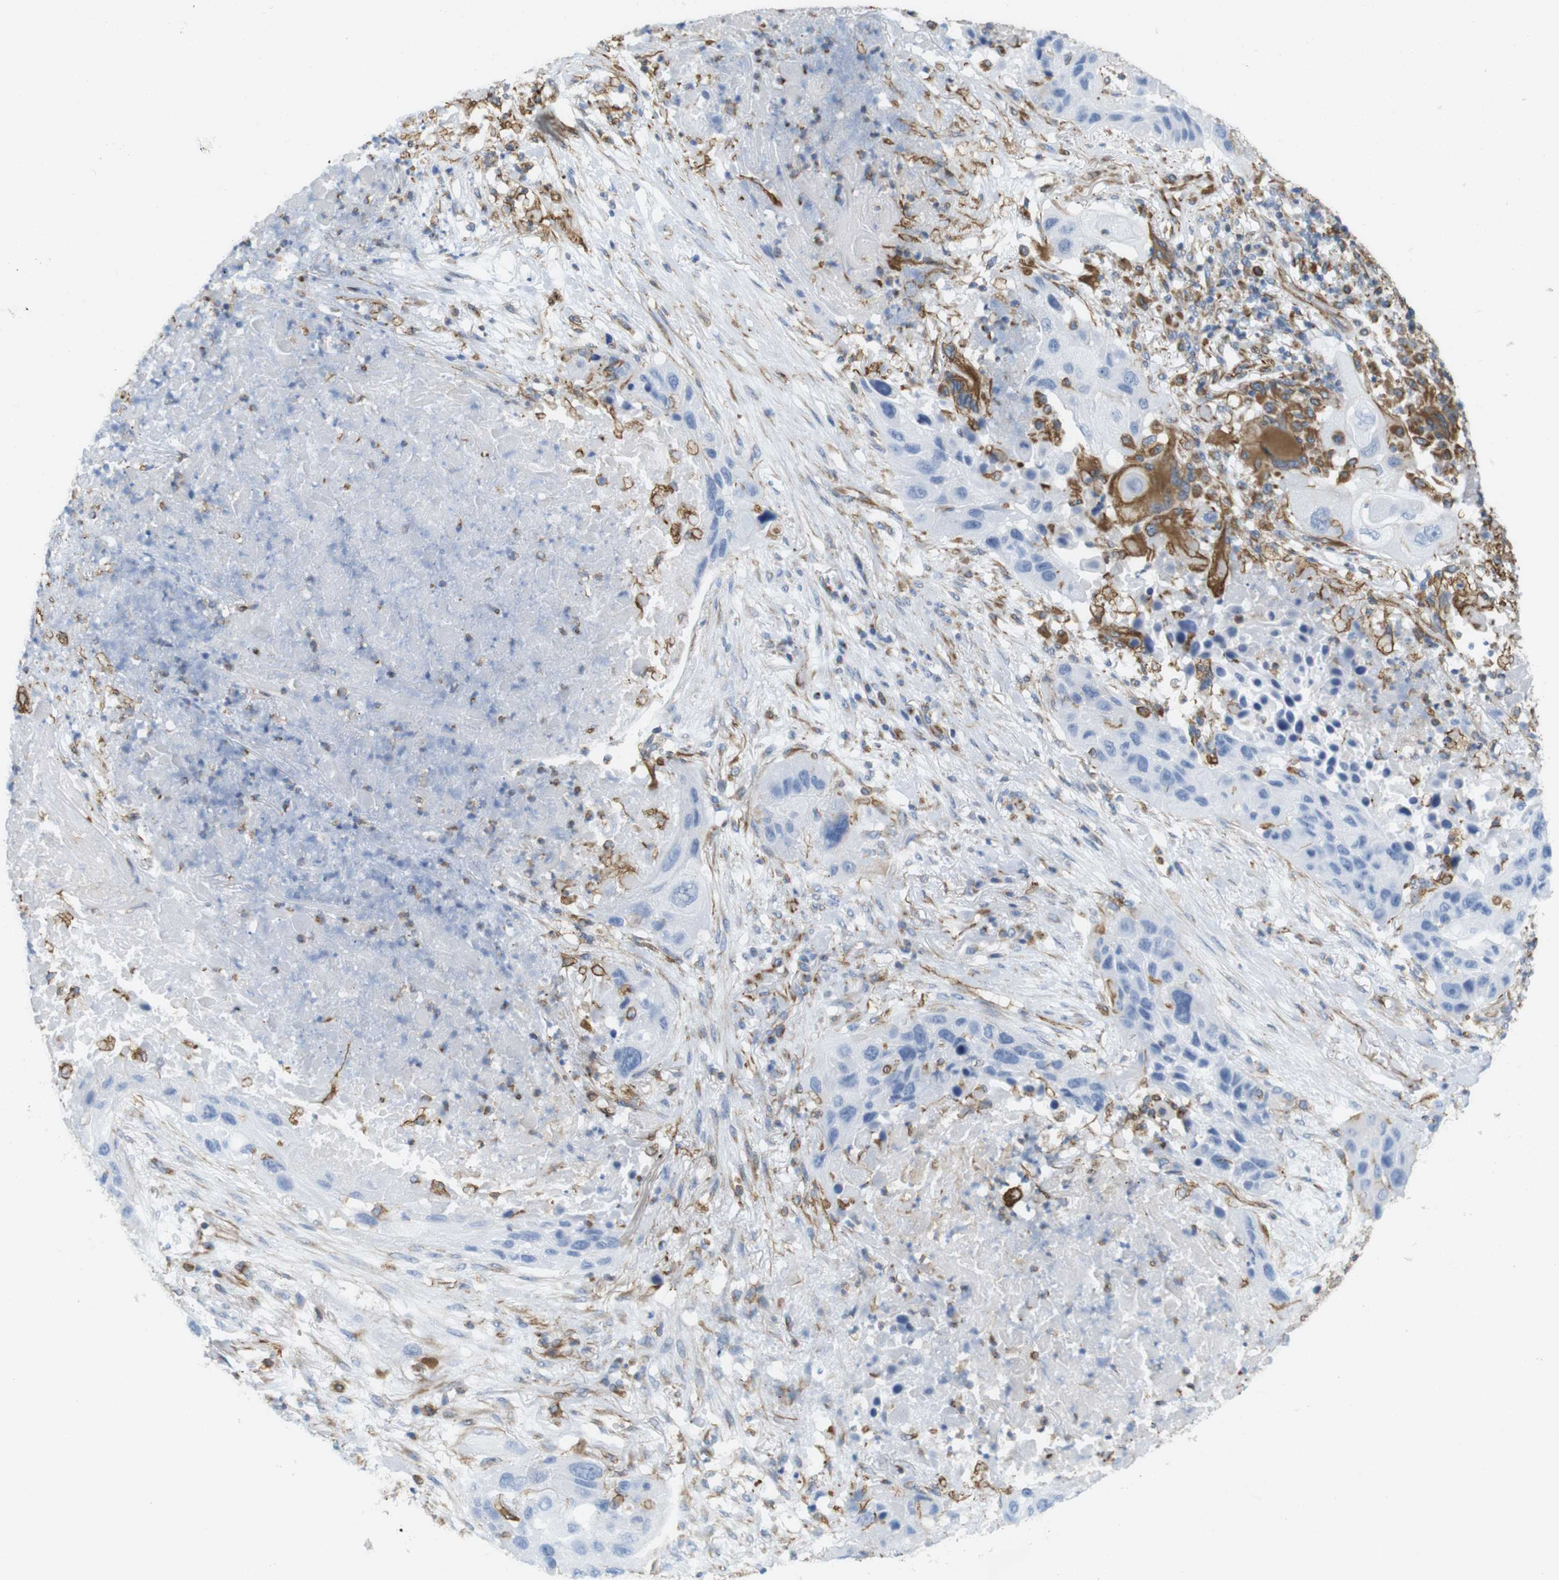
{"staining": {"intensity": "negative", "quantity": "none", "location": "none"}, "tissue": "lung cancer", "cell_type": "Tumor cells", "image_type": "cancer", "snomed": [{"axis": "morphology", "description": "Squamous cell carcinoma, NOS"}, {"axis": "topography", "description": "Lung"}], "caption": "Immunohistochemistry (IHC) histopathology image of neoplastic tissue: lung cancer stained with DAB shows no significant protein positivity in tumor cells. (DAB (3,3'-diaminobenzidine) immunohistochemistry (IHC) visualized using brightfield microscopy, high magnification).", "gene": "MS4A10", "patient": {"sex": "male", "age": 57}}